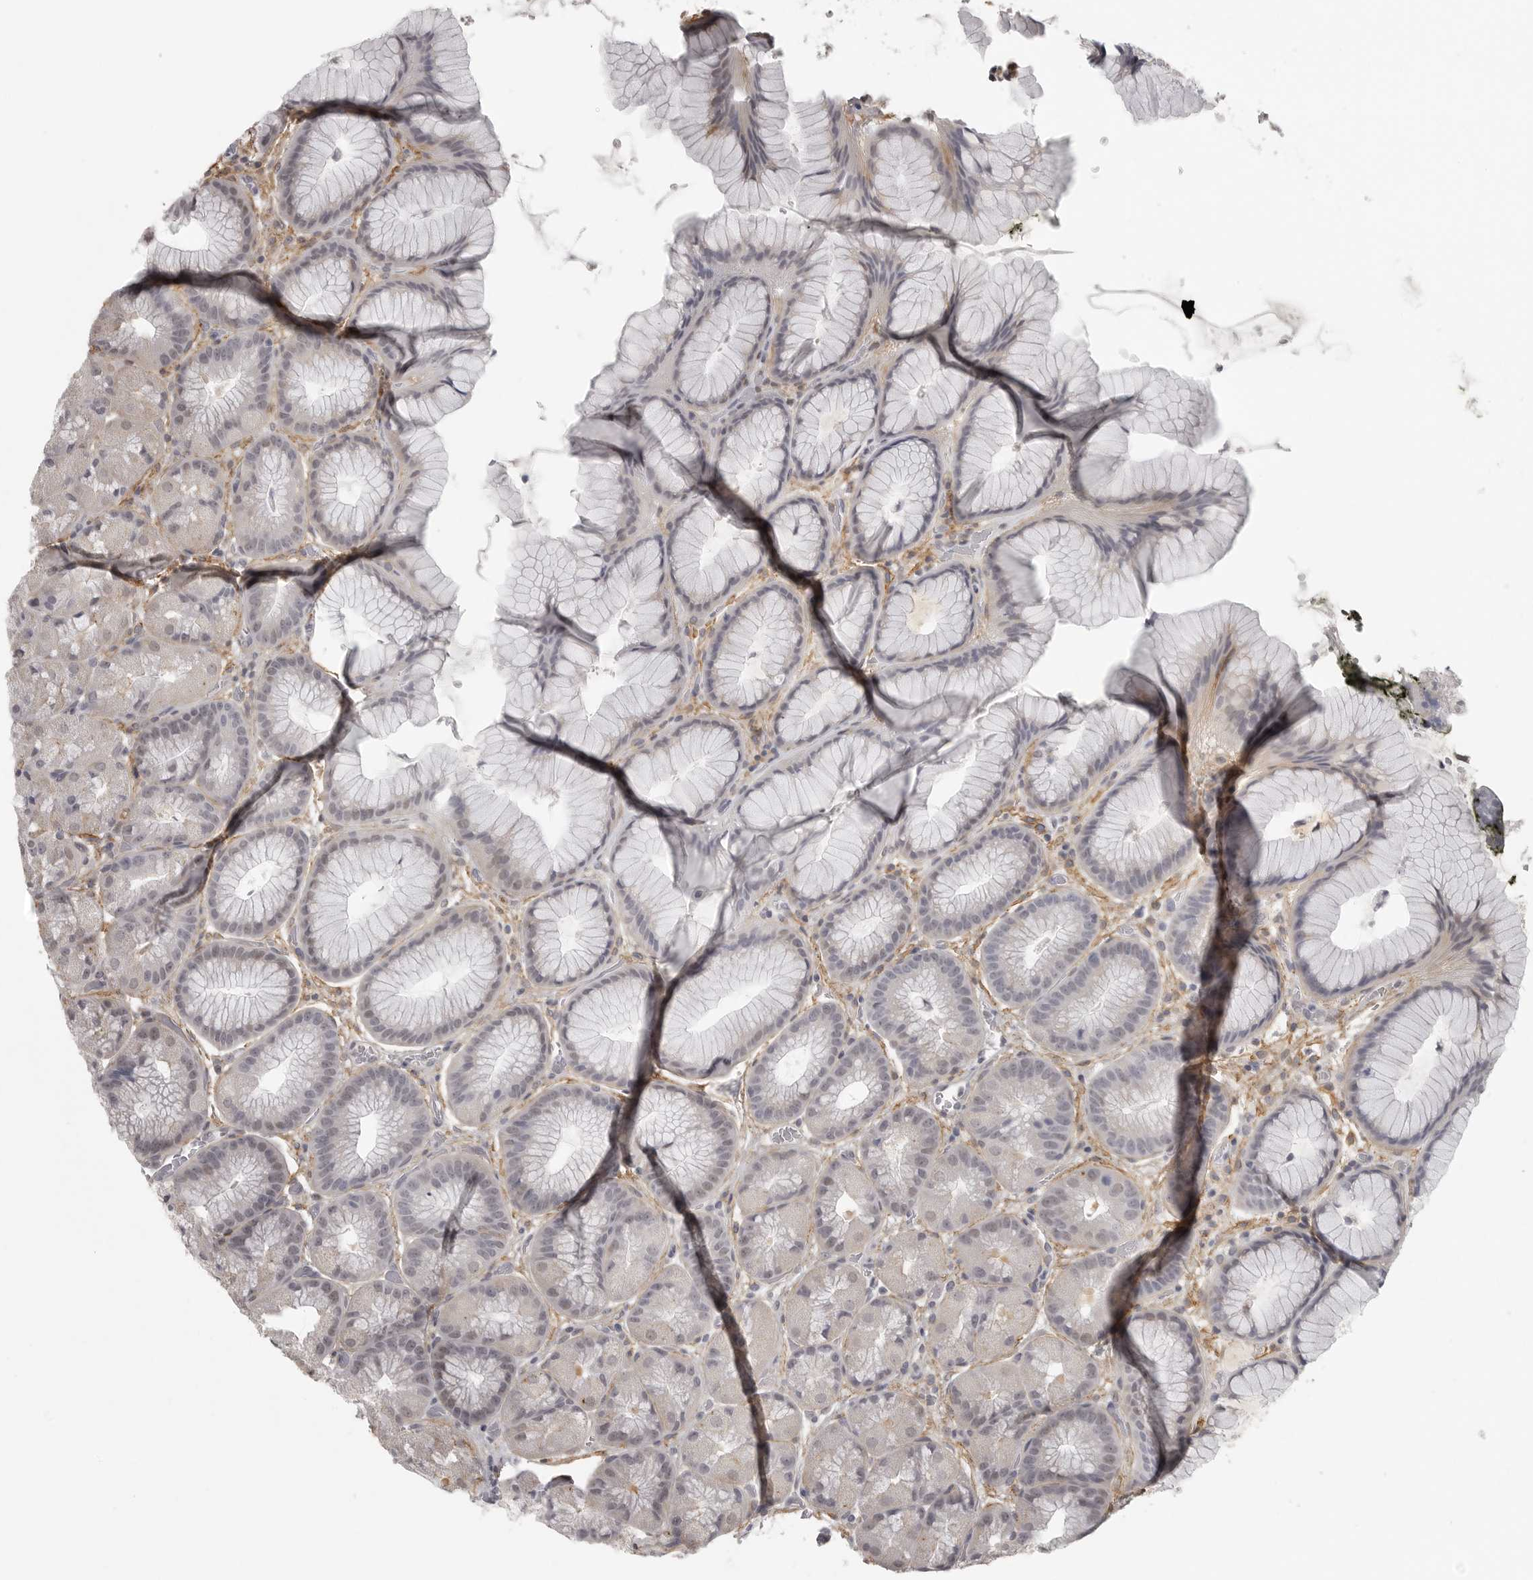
{"staining": {"intensity": "weak", "quantity": "25%-75%", "location": "cytoplasmic/membranous,nuclear"}, "tissue": "stomach", "cell_type": "Glandular cells", "image_type": "normal", "snomed": [{"axis": "morphology", "description": "Normal tissue, NOS"}, {"axis": "topography", "description": "Stomach, upper"}, {"axis": "topography", "description": "Stomach"}], "caption": "Immunohistochemical staining of benign stomach shows 25%-75% levels of weak cytoplasmic/membranous,nuclear protein positivity in about 25%-75% of glandular cells.", "gene": "UROD", "patient": {"sex": "male", "age": 48}}